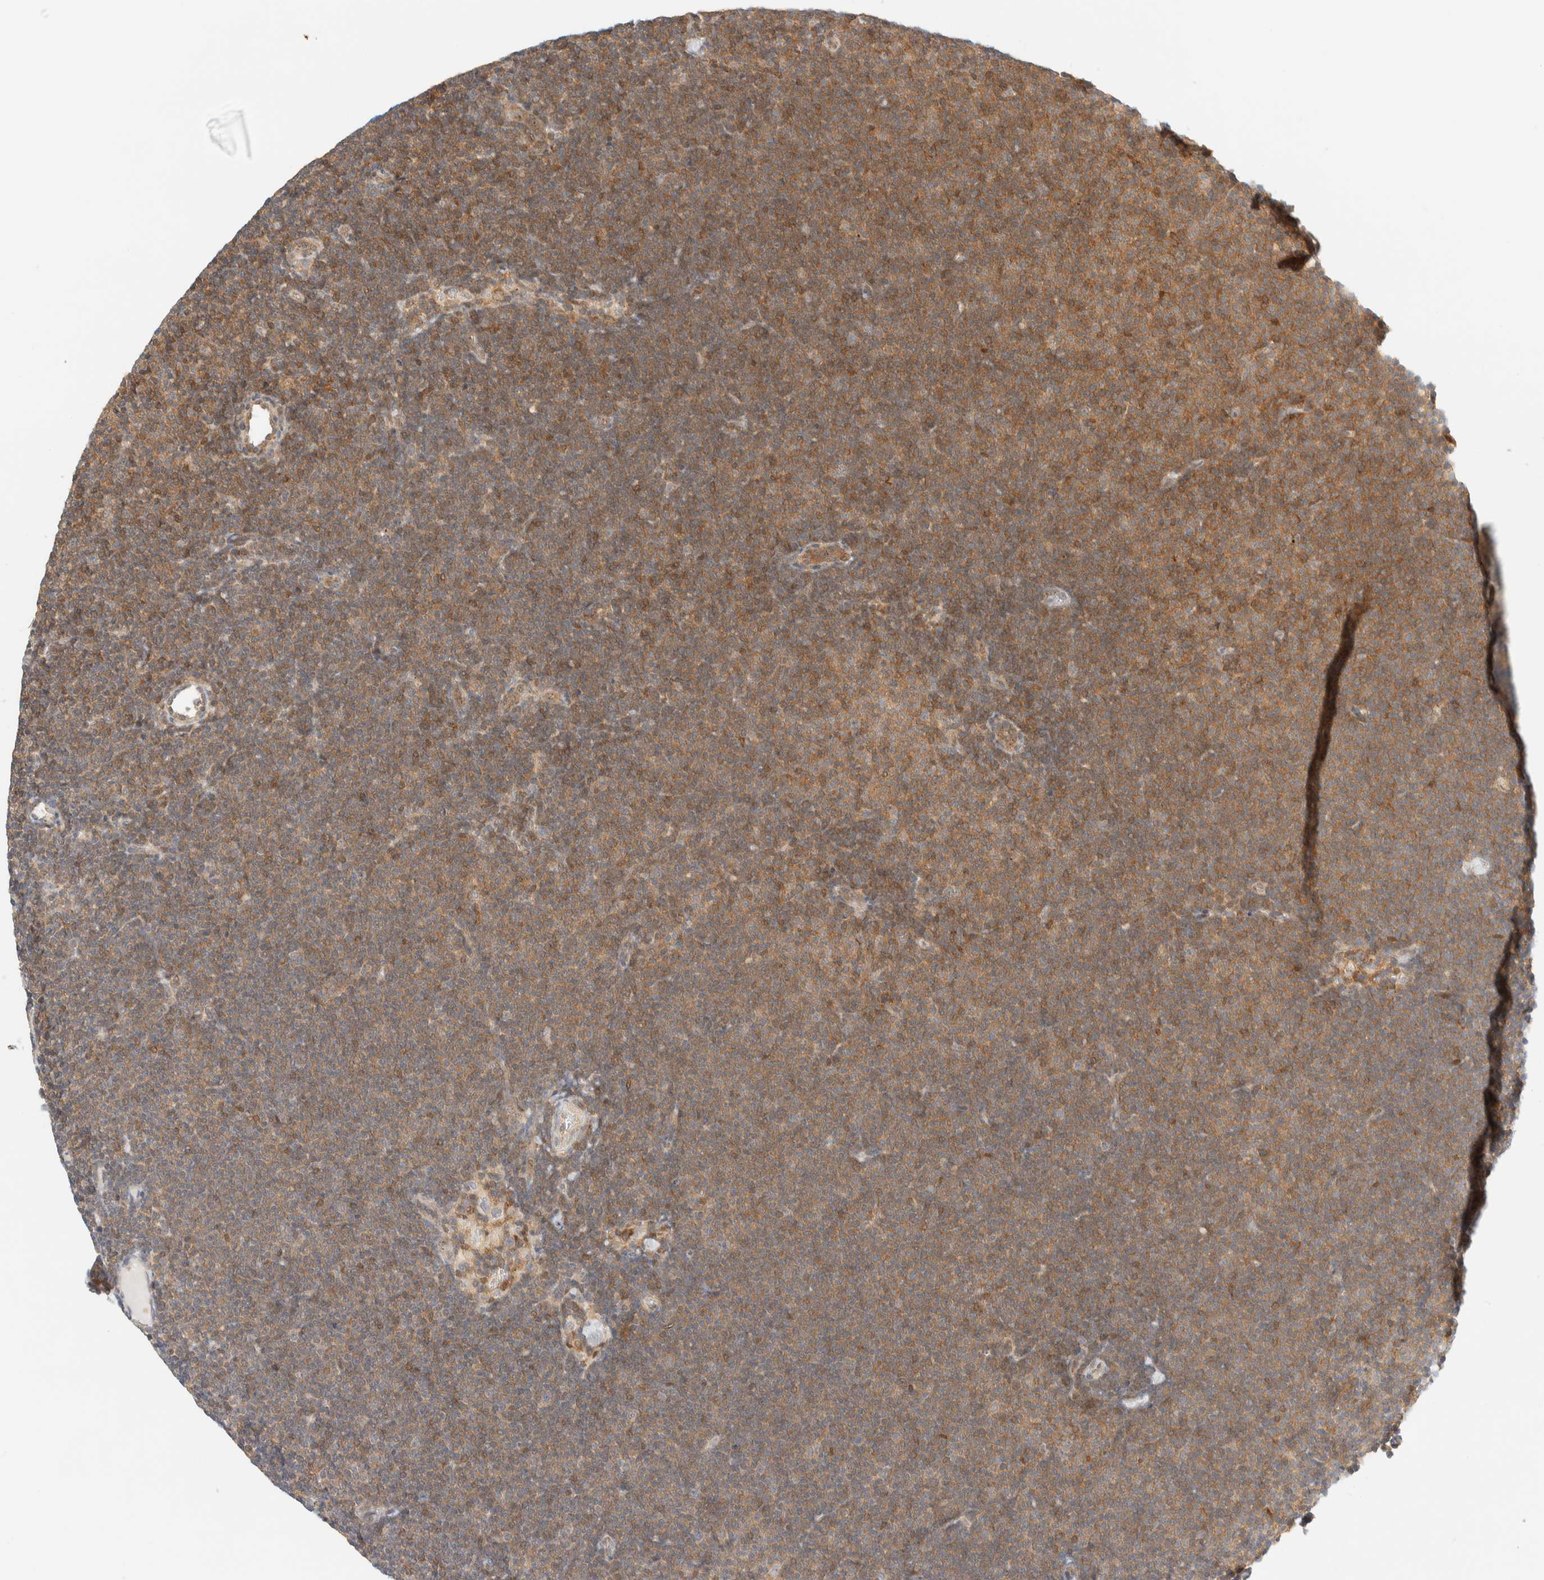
{"staining": {"intensity": "moderate", "quantity": ">75%", "location": "cytoplasmic/membranous"}, "tissue": "lymphoma", "cell_type": "Tumor cells", "image_type": "cancer", "snomed": [{"axis": "morphology", "description": "Malignant lymphoma, non-Hodgkin's type, Low grade"}, {"axis": "topography", "description": "Lymph node"}], "caption": "Immunohistochemistry staining of malignant lymphoma, non-Hodgkin's type (low-grade), which exhibits medium levels of moderate cytoplasmic/membranous staining in about >75% of tumor cells indicating moderate cytoplasmic/membranous protein expression. The staining was performed using DAB (brown) for protein detection and nuclei were counterstained in hematoxylin (blue).", "gene": "PCYT2", "patient": {"sex": "female", "age": 53}}